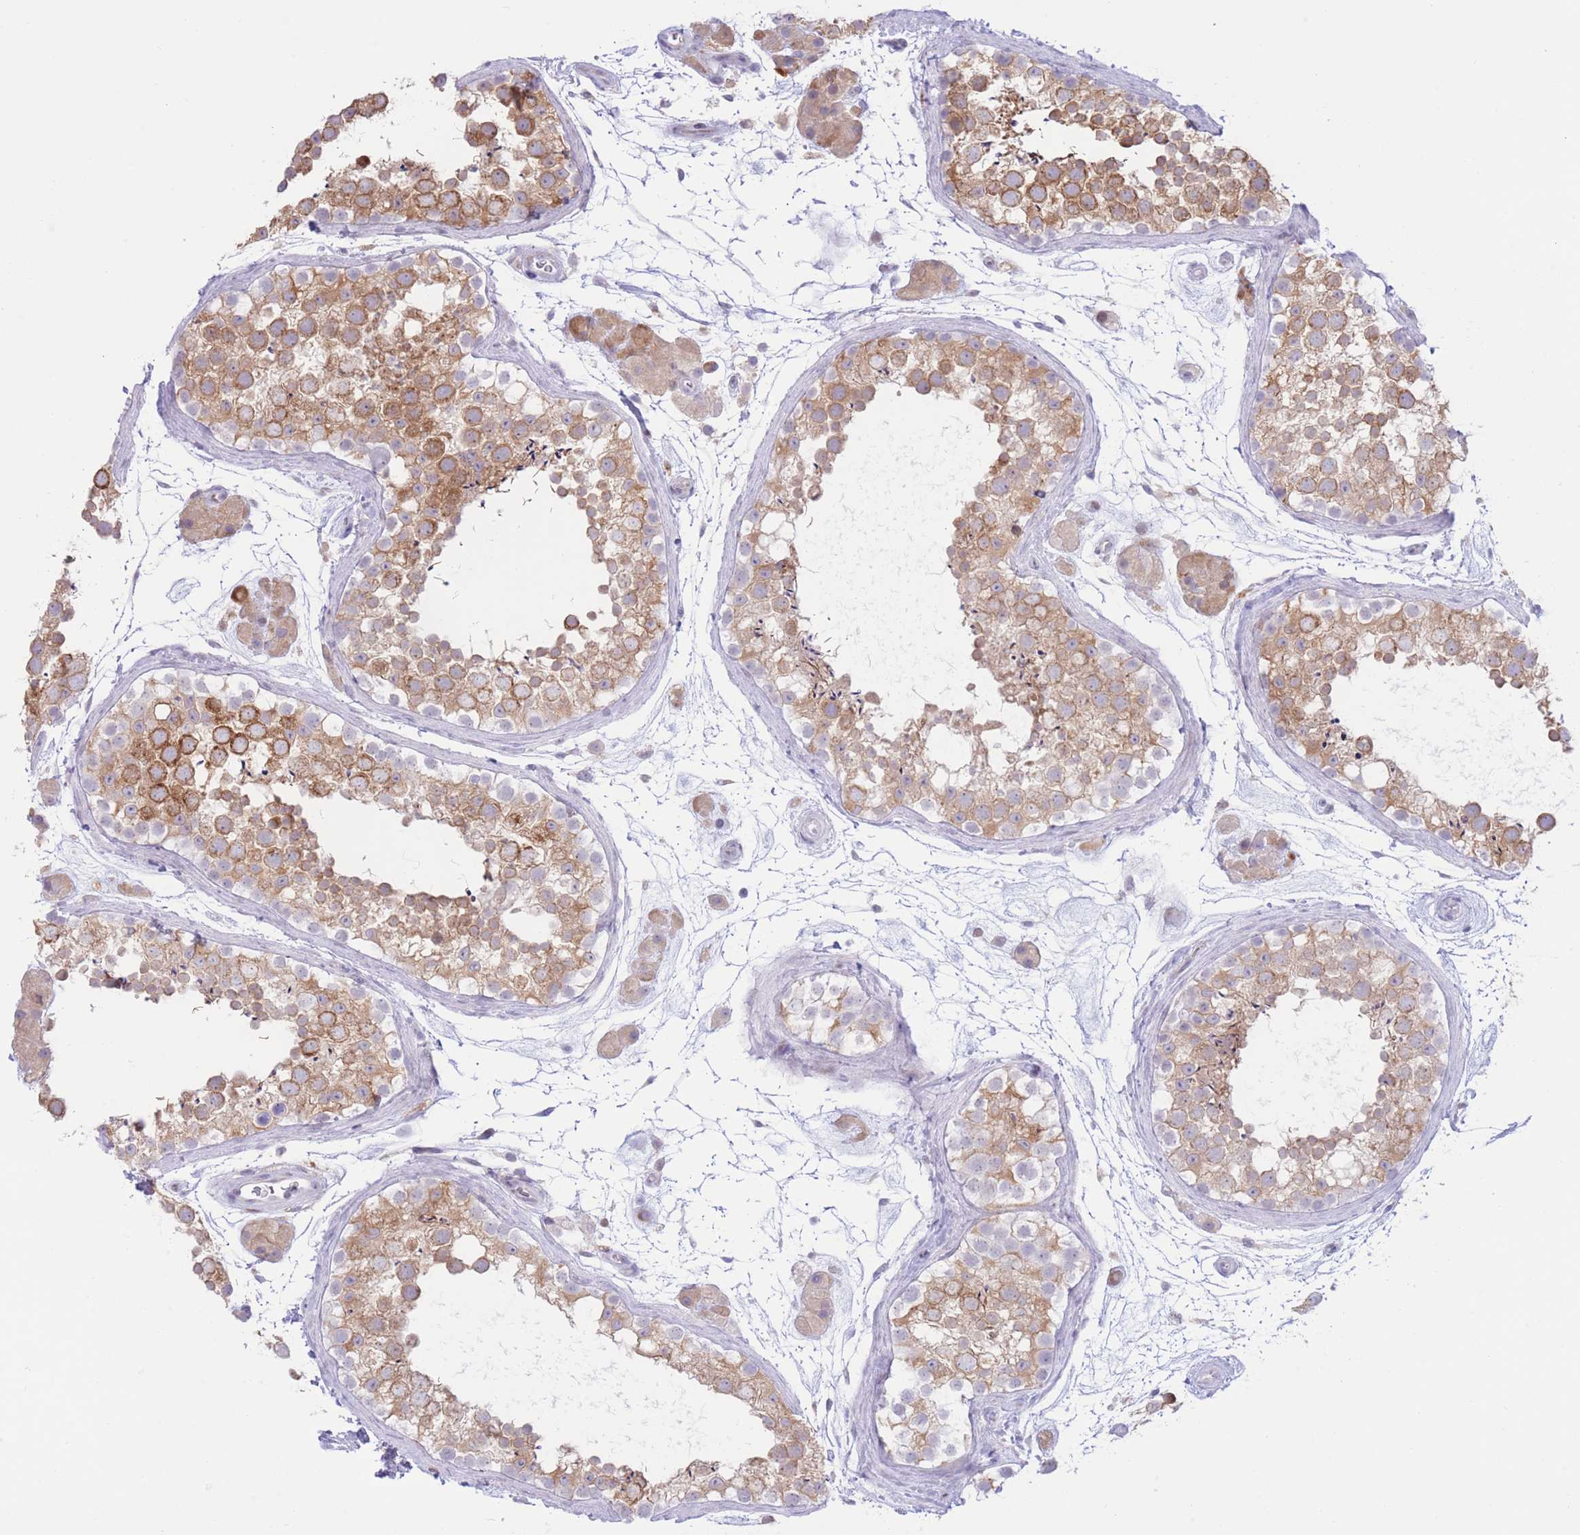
{"staining": {"intensity": "moderate", "quantity": ">75%", "location": "cytoplasmic/membranous"}, "tissue": "testis", "cell_type": "Cells in seminiferous ducts", "image_type": "normal", "snomed": [{"axis": "morphology", "description": "Normal tissue, NOS"}, {"axis": "topography", "description": "Testis"}], "caption": "Immunohistochemical staining of benign testis shows >75% levels of moderate cytoplasmic/membranous protein staining in approximately >75% of cells in seminiferous ducts.", "gene": "MYDGF", "patient": {"sex": "male", "age": 41}}